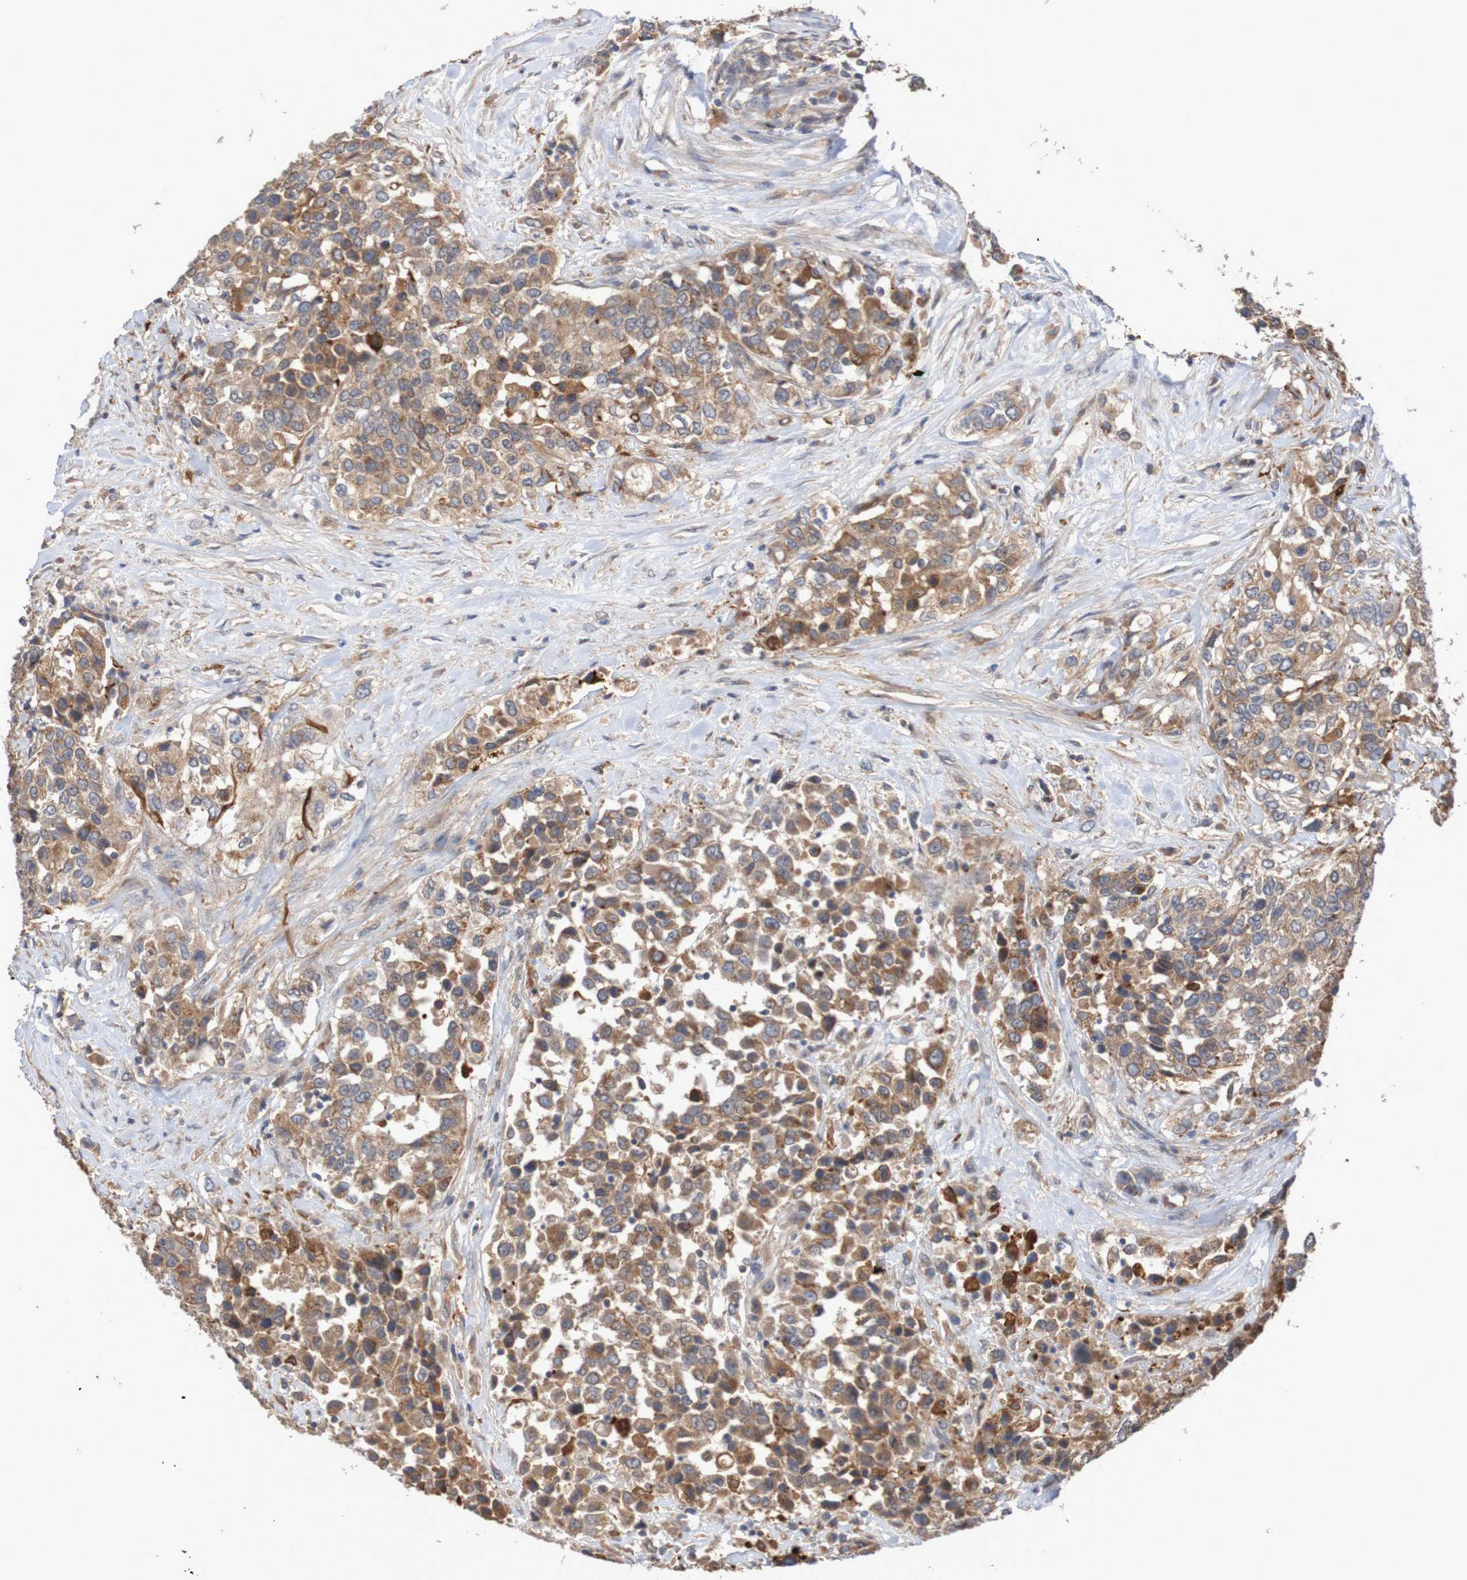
{"staining": {"intensity": "moderate", "quantity": ">75%", "location": "cytoplasmic/membranous"}, "tissue": "urothelial cancer", "cell_type": "Tumor cells", "image_type": "cancer", "snomed": [{"axis": "morphology", "description": "Urothelial carcinoma, High grade"}, {"axis": "topography", "description": "Urinary bladder"}], "caption": "Protein staining of high-grade urothelial carcinoma tissue reveals moderate cytoplasmic/membranous positivity in about >75% of tumor cells.", "gene": "PHYH", "patient": {"sex": "female", "age": 80}}